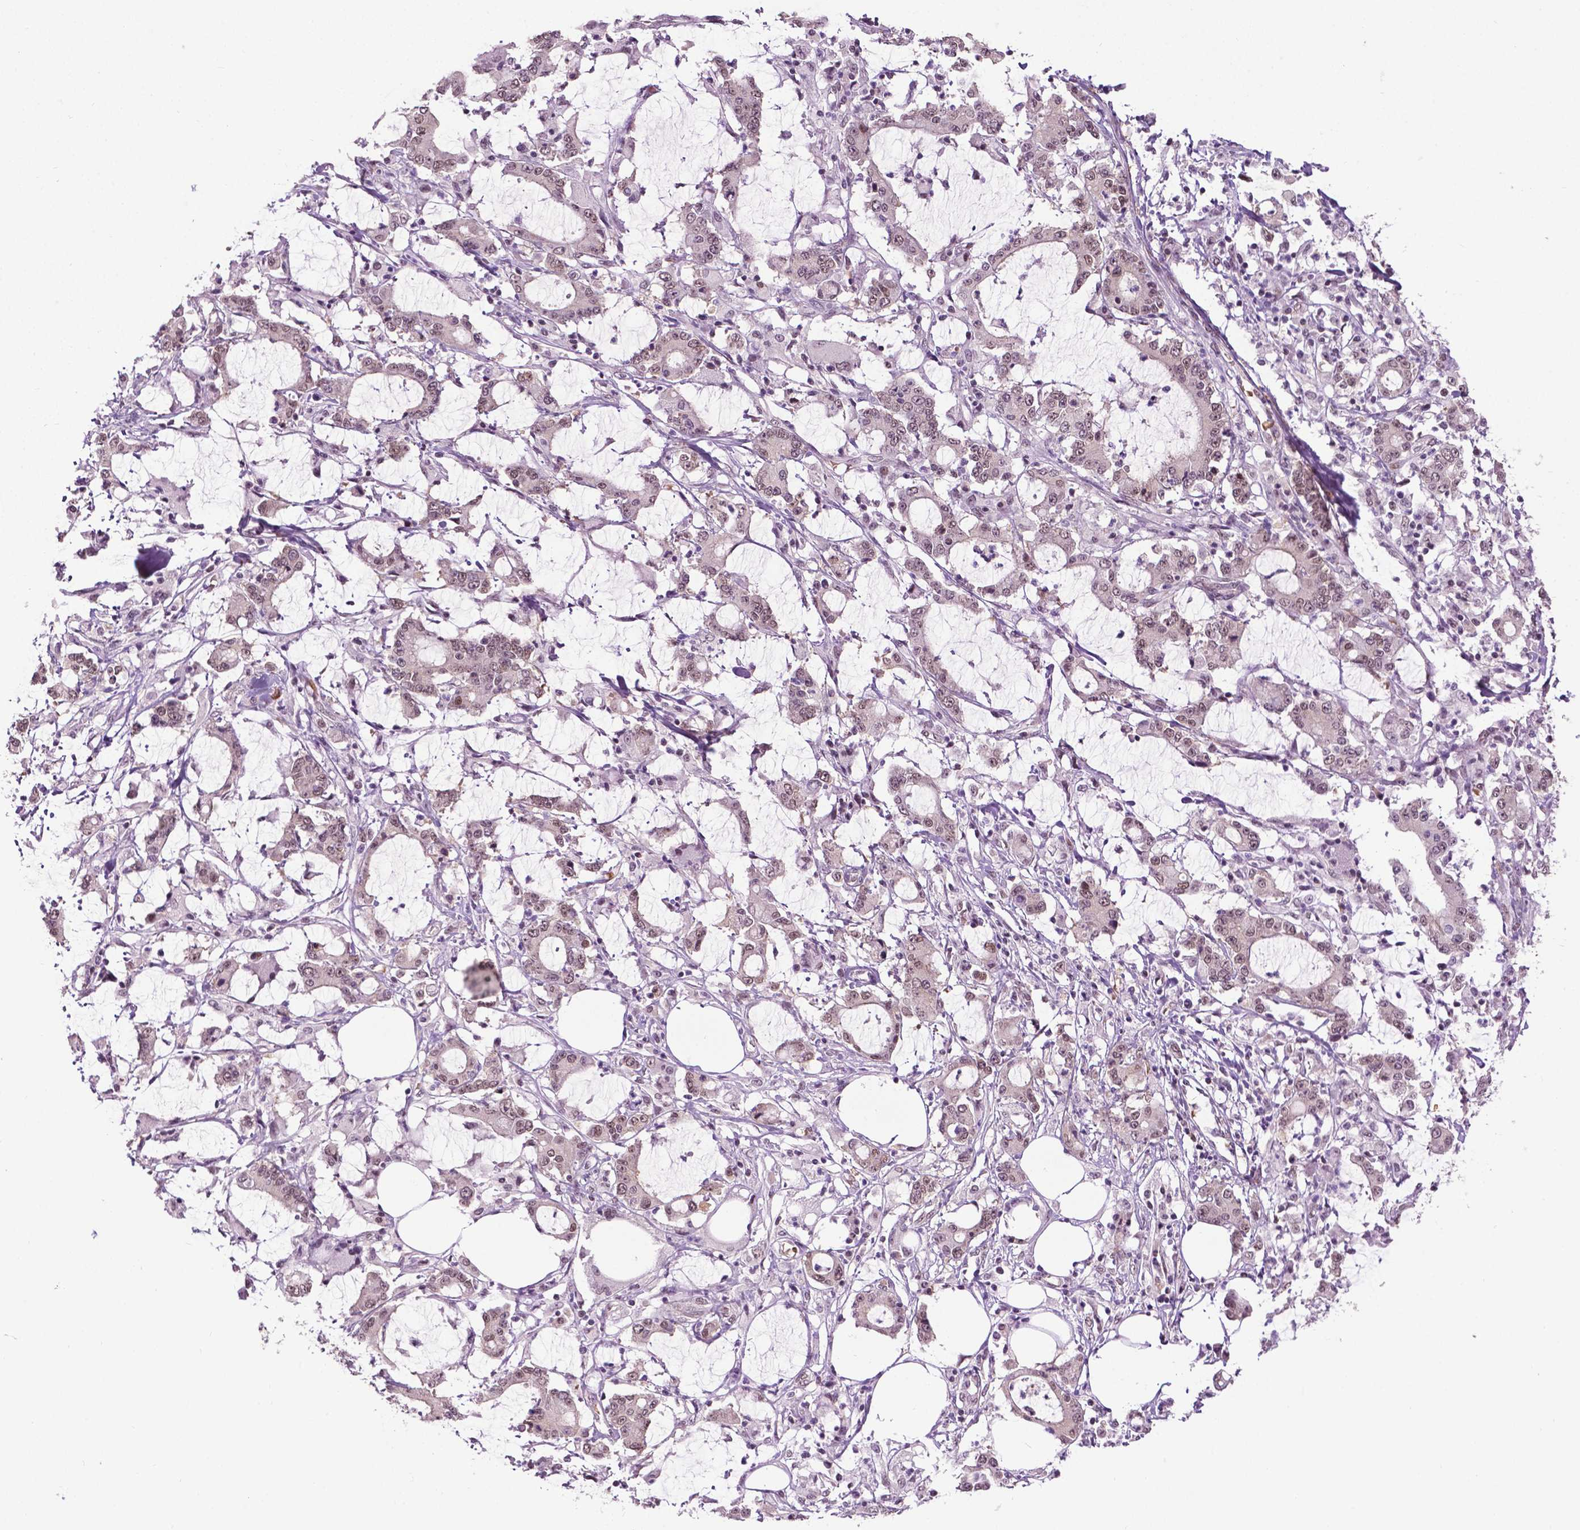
{"staining": {"intensity": "weak", "quantity": ">75%", "location": "nuclear"}, "tissue": "stomach cancer", "cell_type": "Tumor cells", "image_type": "cancer", "snomed": [{"axis": "morphology", "description": "Adenocarcinoma, NOS"}, {"axis": "topography", "description": "Stomach, upper"}], "caption": "A brown stain shows weak nuclear expression of a protein in human stomach cancer tumor cells. (IHC, brightfield microscopy, high magnification).", "gene": "UBQLN4", "patient": {"sex": "male", "age": 68}}